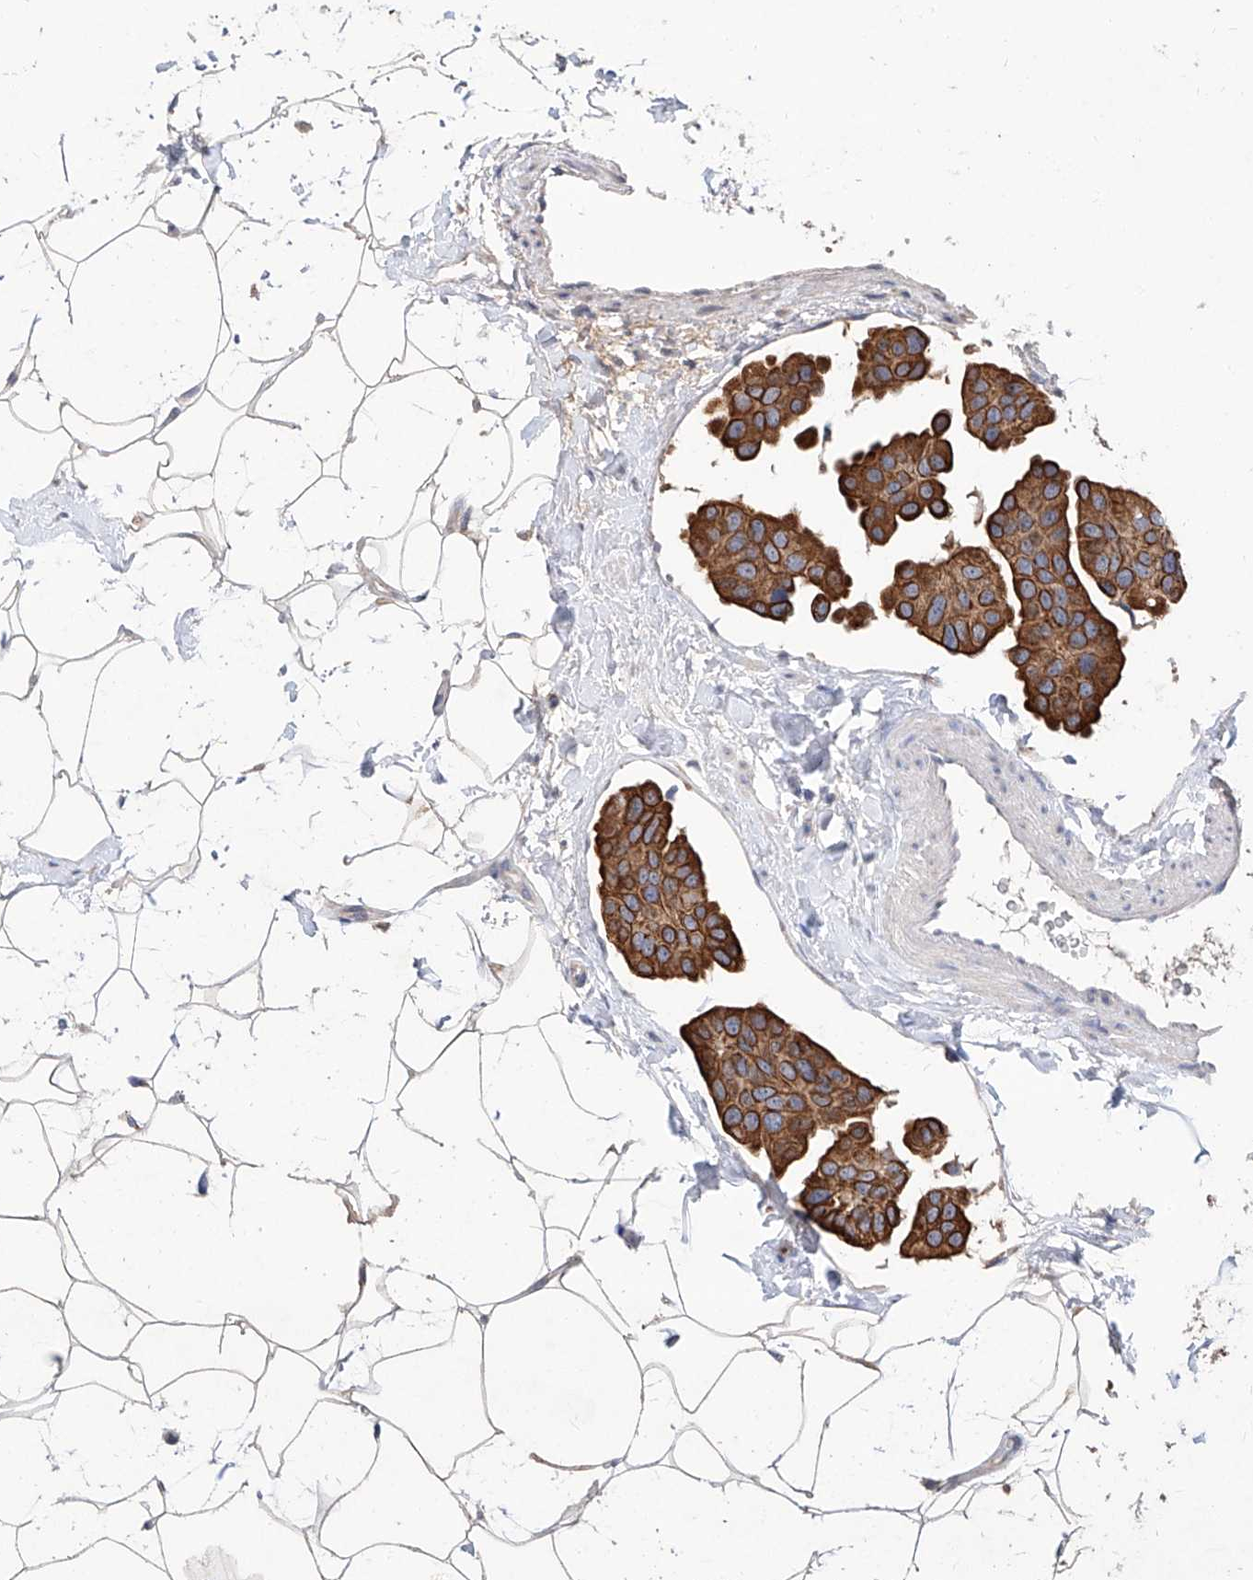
{"staining": {"intensity": "strong", "quantity": ">75%", "location": "cytoplasmic/membranous"}, "tissue": "breast cancer", "cell_type": "Tumor cells", "image_type": "cancer", "snomed": [{"axis": "morphology", "description": "Normal tissue, NOS"}, {"axis": "morphology", "description": "Duct carcinoma"}, {"axis": "topography", "description": "Breast"}], "caption": "Breast cancer tissue shows strong cytoplasmic/membranous staining in approximately >75% of tumor cells, visualized by immunohistochemistry. The staining was performed using DAB, with brown indicating positive protein expression. Nuclei are stained blue with hematoxylin.", "gene": "MFSD4B", "patient": {"sex": "female", "age": 39}}